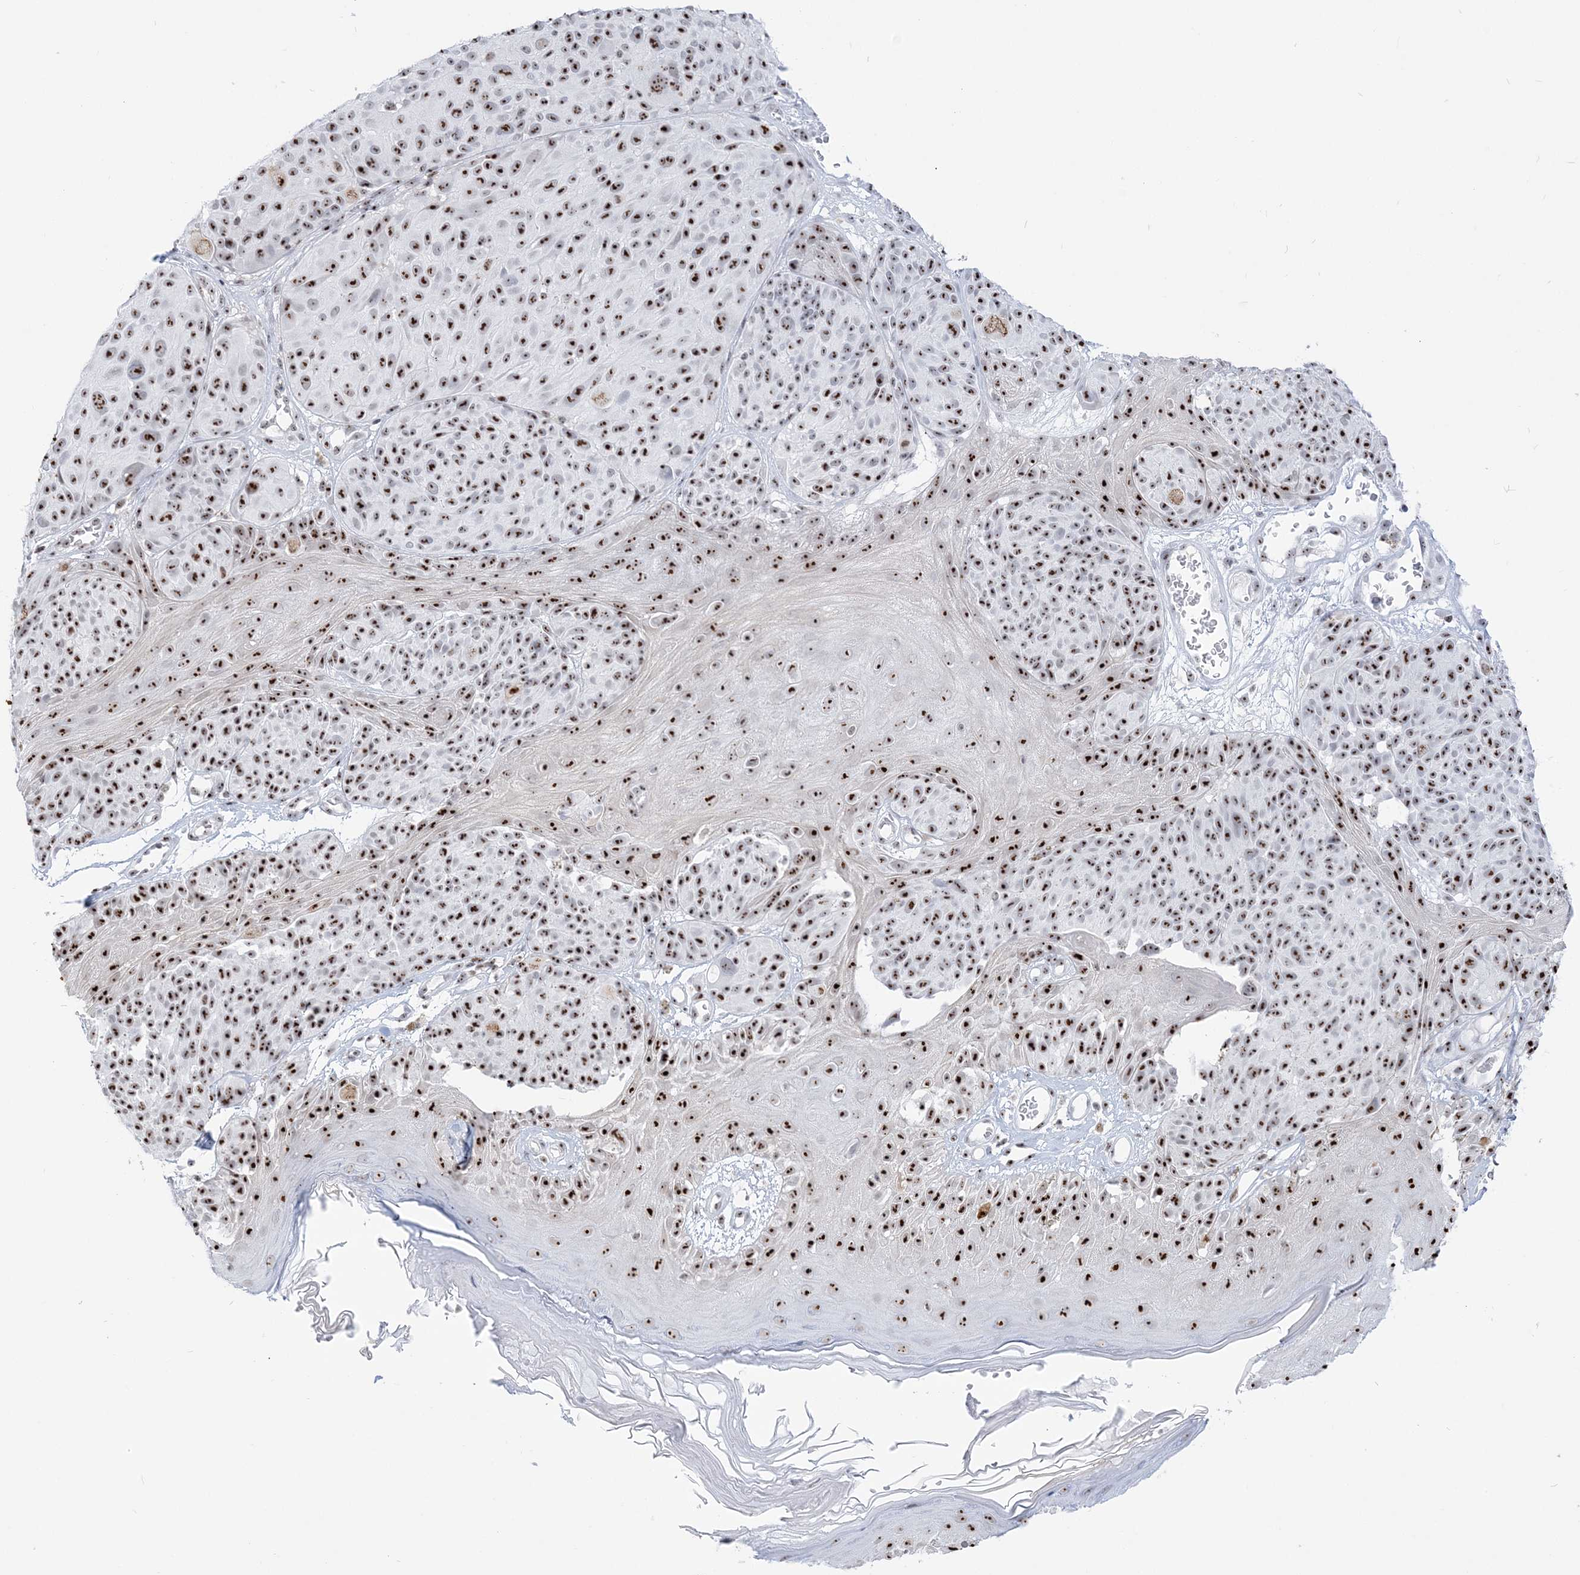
{"staining": {"intensity": "strong", "quantity": ">75%", "location": "nuclear"}, "tissue": "melanoma", "cell_type": "Tumor cells", "image_type": "cancer", "snomed": [{"axis": "morphology", "description": "Malignant melanoma, NOS"}, {"axis": "topography", "description": "Skin"}], "caption": "Immunohistochemical staining of melanoma exhibits high levels of strong nuclear protein staining in approximately >75% of tumor cells.", "gene": "DDX21", "patient": {"sex": "male", "age": 83}}